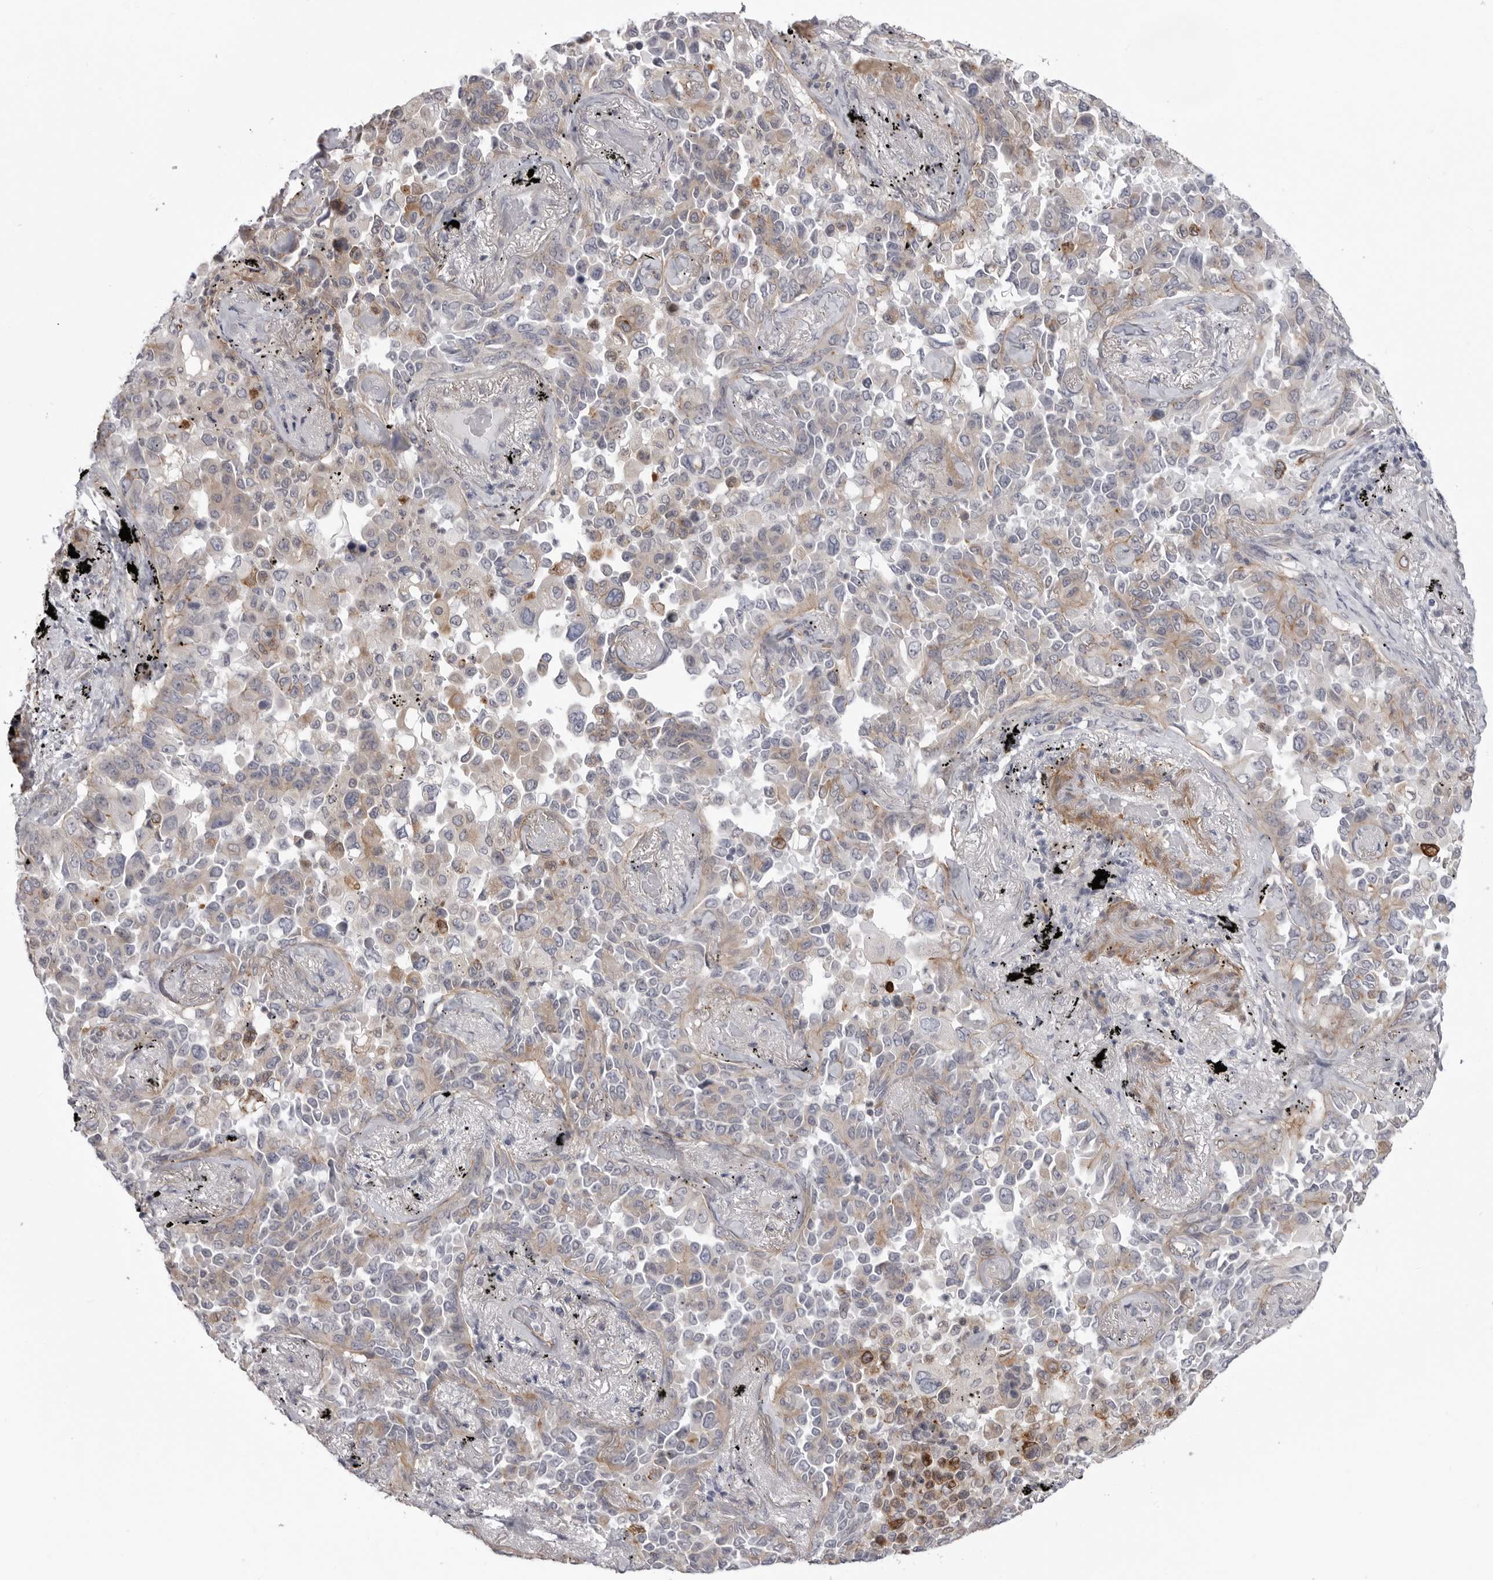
{"staining": {"intensity": "weak", "quantity": "25%-75%", "location": "cytoplasmic/membranous"}, "tissue": "lung cancer", "cell_type": "Tumor cells", "image_type": "cancer", "snomed": [{"axis": "morphology", "description": "Adenocarcinoma, NOS"}, {"axis": "topography", "description": "Lung"}], "caption": "Immunohistochemistry staining of lung cancer (adenocarcinoma), which demonstrates low levels of weak cytoplasmic/membranous staining in about 25%-75% of tumor cells indicating weak cytoplasmic/membranous protein expression. The staining was performed using DAB (brown) for protein detection and nuclei were counterstained in hematoxylin (blue).", "gene": "SCP2", "patient": {"sex": "female", "age": 67}}